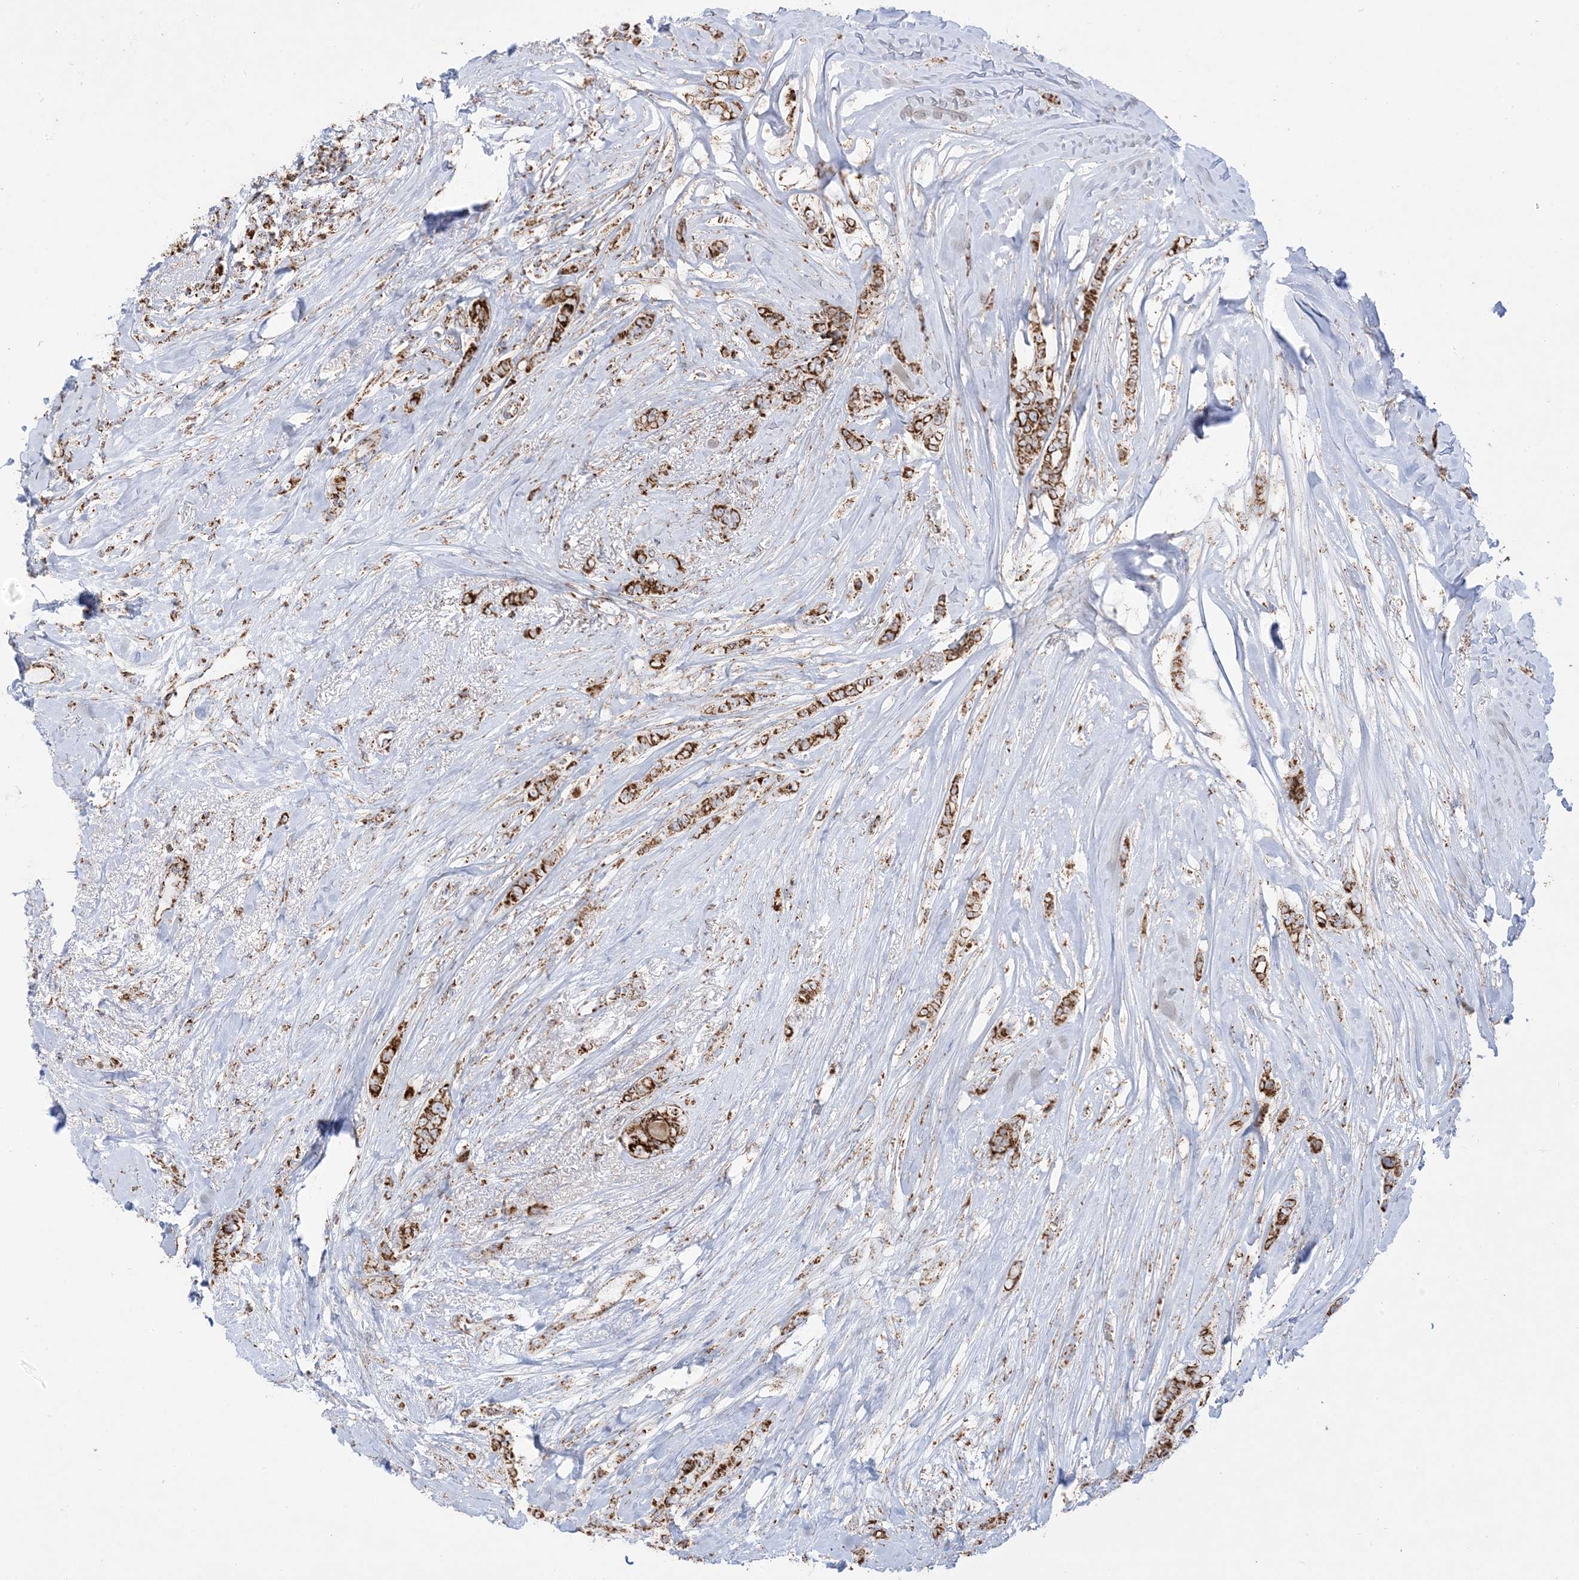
{"staining": {"intensity": "strong", "quantity": ">75%", "location": "cytoplasmic/membranous"}, "tissue": "breast cancer", "cell_type": "Tumor cells", "image_type": "cancer", "snomed": [{"axis": "morphology", "description": "Lobular carcinoma"}, {"axis": "topography", "description": "Breast"}], "caption": "Breast cancer (lobular carcinoma) was stained to show a protein in brown. There is high levels of strong cytoplasmic/membranous staining in about >75% of tumor cells.", "gene": "MRPS36", "patient": {"sex": "female", "age": 51}}